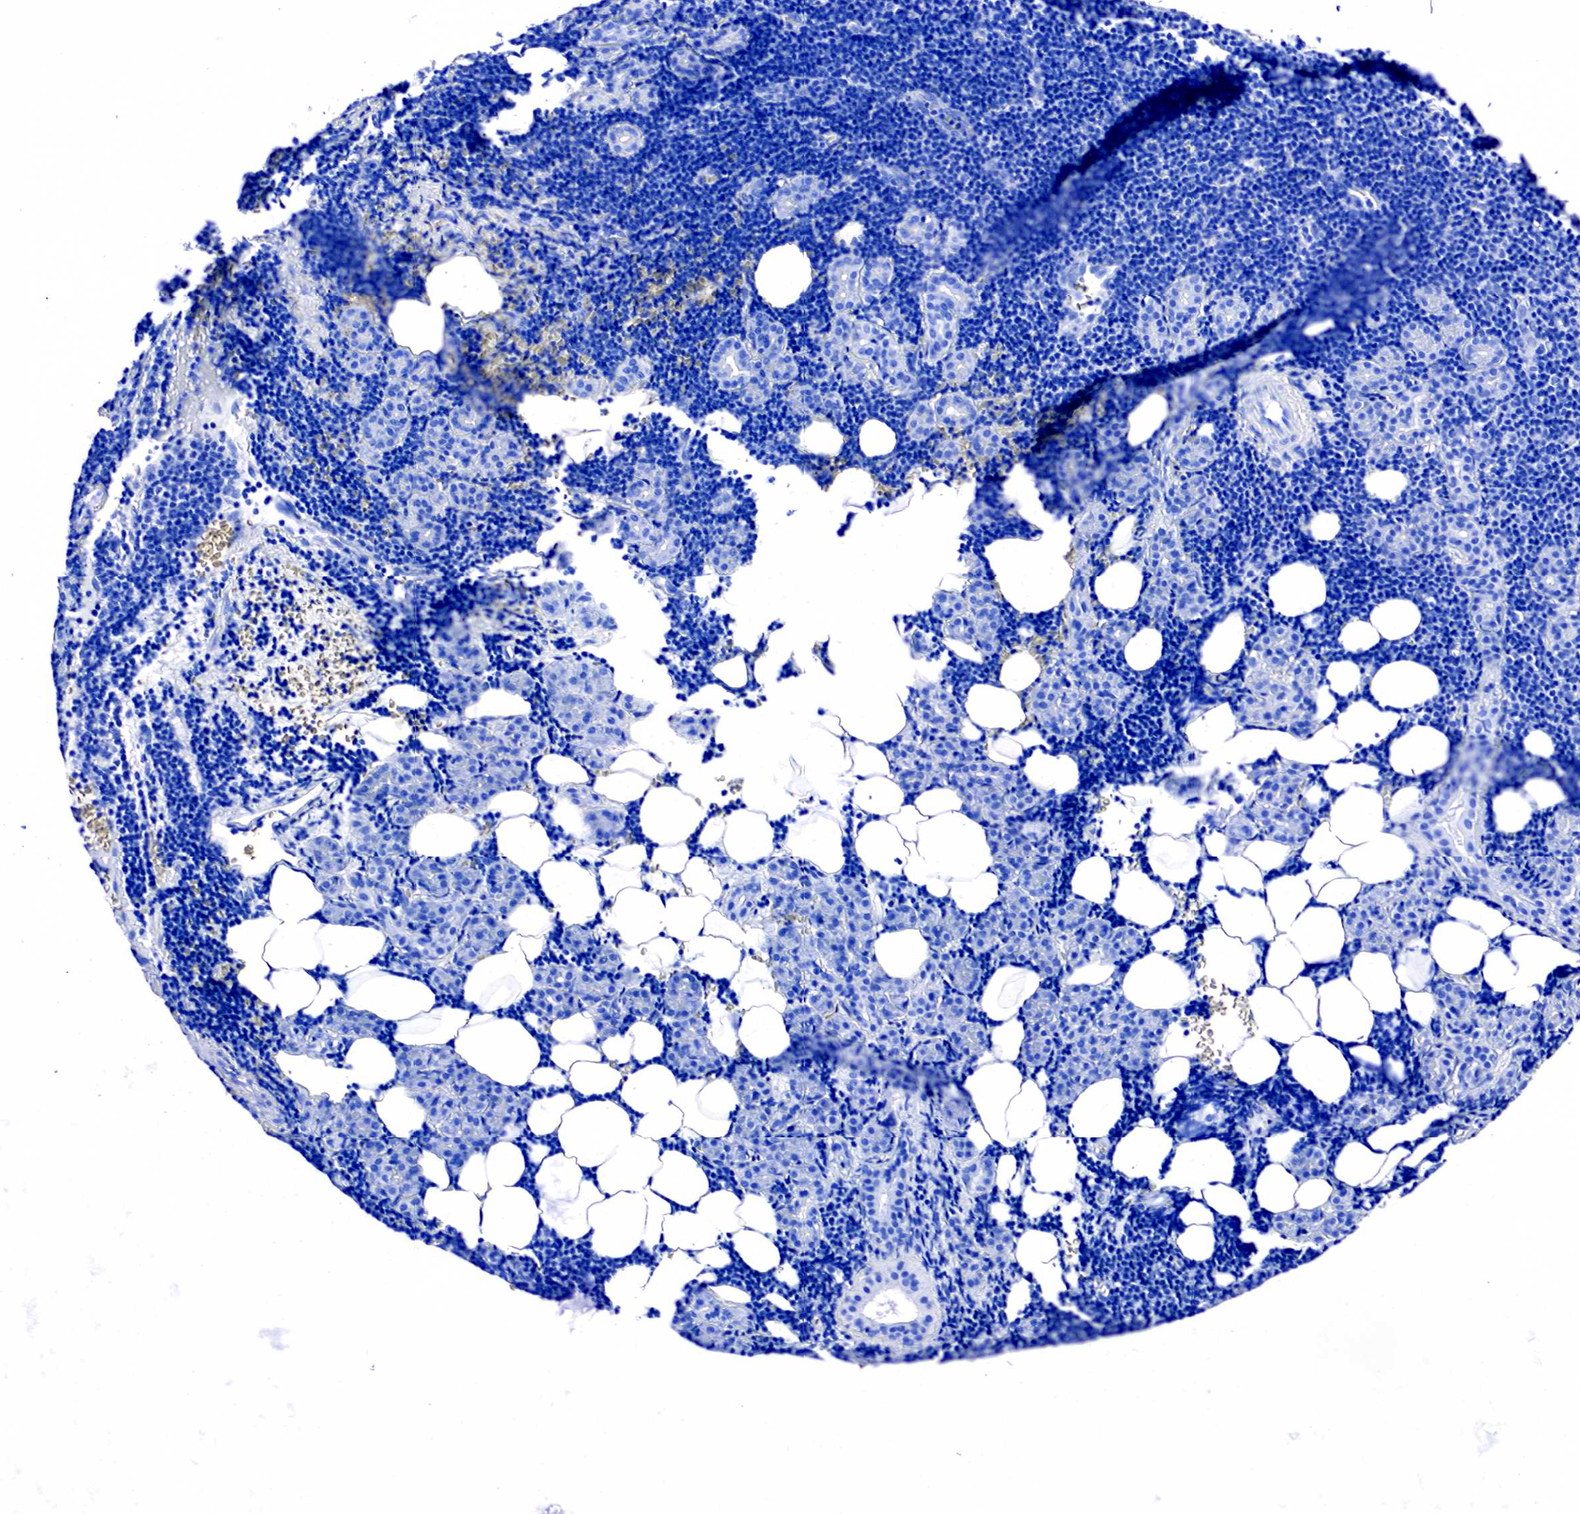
{"staining": {"intensity": "negative", "quantity": "none", "location": "none"}, "tissue": "lymphoma", "cell_type": "Tumor cells", "image_type": "cancer", "snomed": [{"axis": "morphology", "description": "Malignant lymphoma, non-Hodgkin's type, Low grade"}, {"axis": "topography", "description": "Lymph node"}], "caption": "IHC of lymphoma demonstrates no positivity in tumor cells. Brightfield microscopy of immunohistochemistry stained with DAB (3,3'-diaminobenzidine) (brown) and hematoxylin (blue), captured at high magnification.", "gene": "ACP3", "patient": {"sex": "male", "age": 57}}